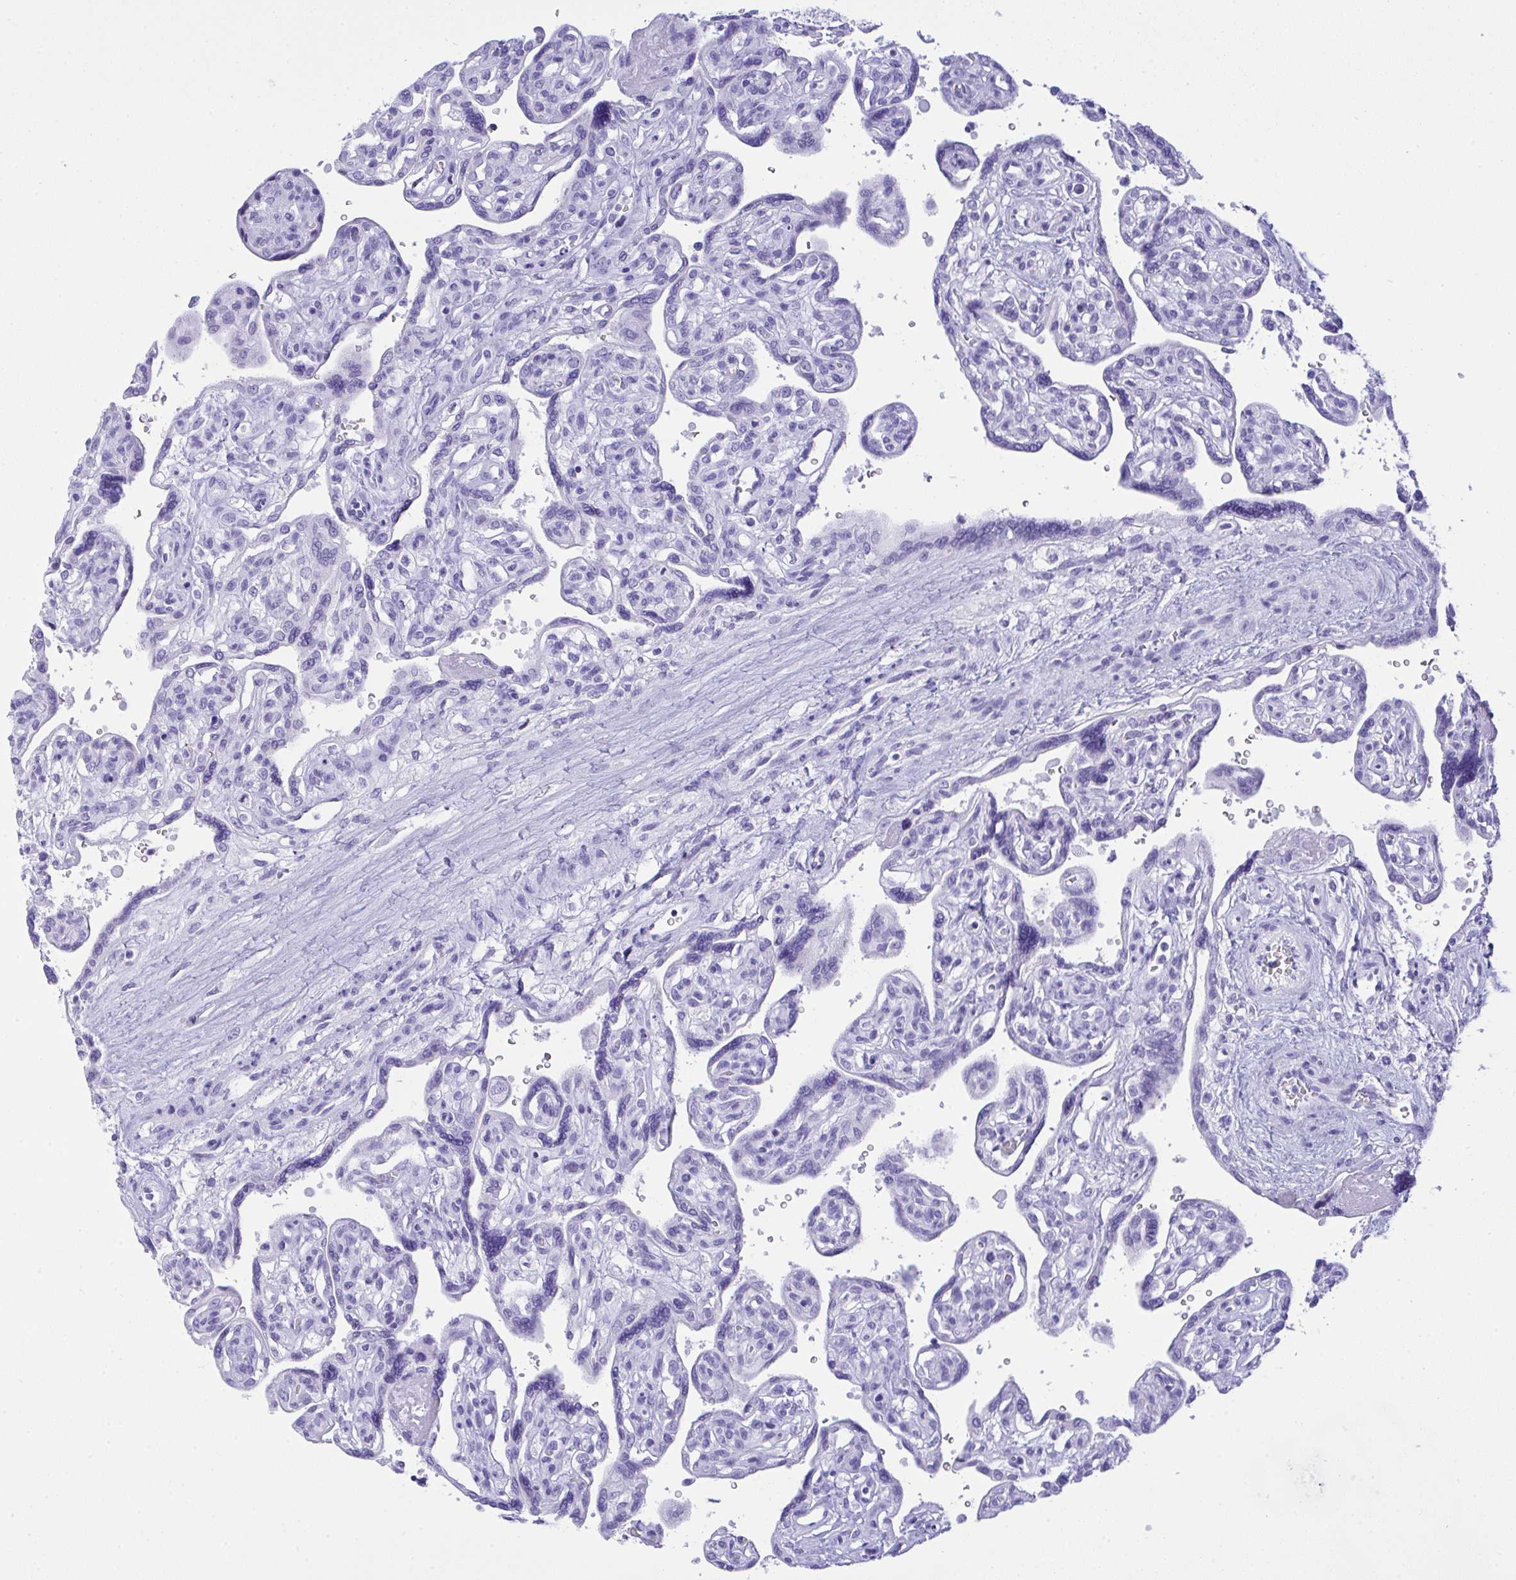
{"staining": {"intensity": "negative", "quantity": "none", "location": "none"}, "tissue": "placenta", "cell_type": "Trophoblastic cells", "image_type": "normal", "snomed": [{"axis": "morphology", "description": "Normal tissue, NOS"}, {"axis": "topography", "description": "Placenta"}], "caption": "IHC histopathology image of unremarkable placenta: human placenta stained with DAB shows no significant protein staining in trophoblastic cells.", "gene": "AKR1D1", "patient": {"sex": "female", "age": 39}}